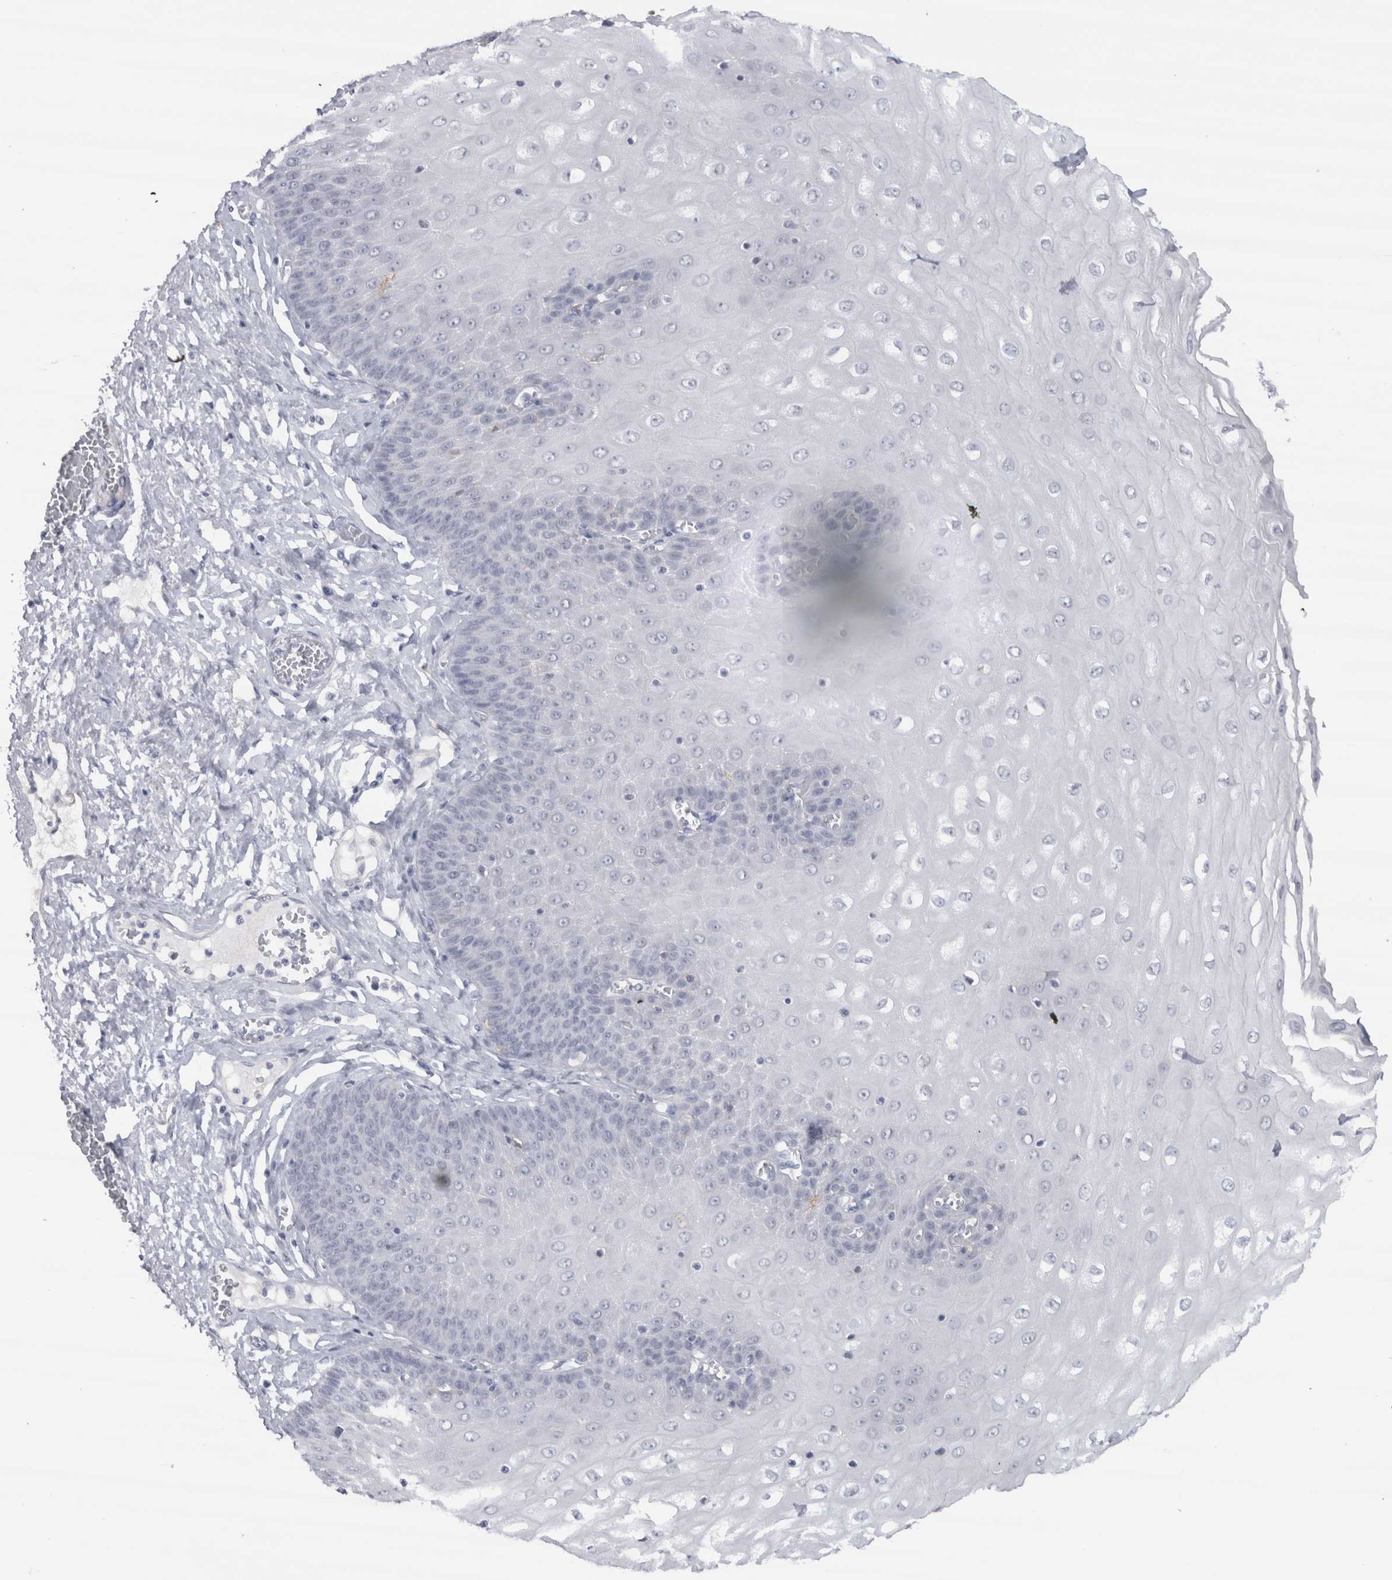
{"staining": {"intensity": "negative", "quantity": "none", "location": "none"}, "tissue": "esophagus", "cell_type": "Squamous epithelial cells", "image_type": "normal", "snomed": [{"axis": "morphology", "description": "Normal tissue, NOS"}, {"axis": "topography", "description": "Esophagus"}], "caption": "Protein analysis of unremarkable esophagus exhibits no significant positivity in squamous epithelial cells.", "gene": "CDH17", "patient": {"sex": "male", "age": 60}}